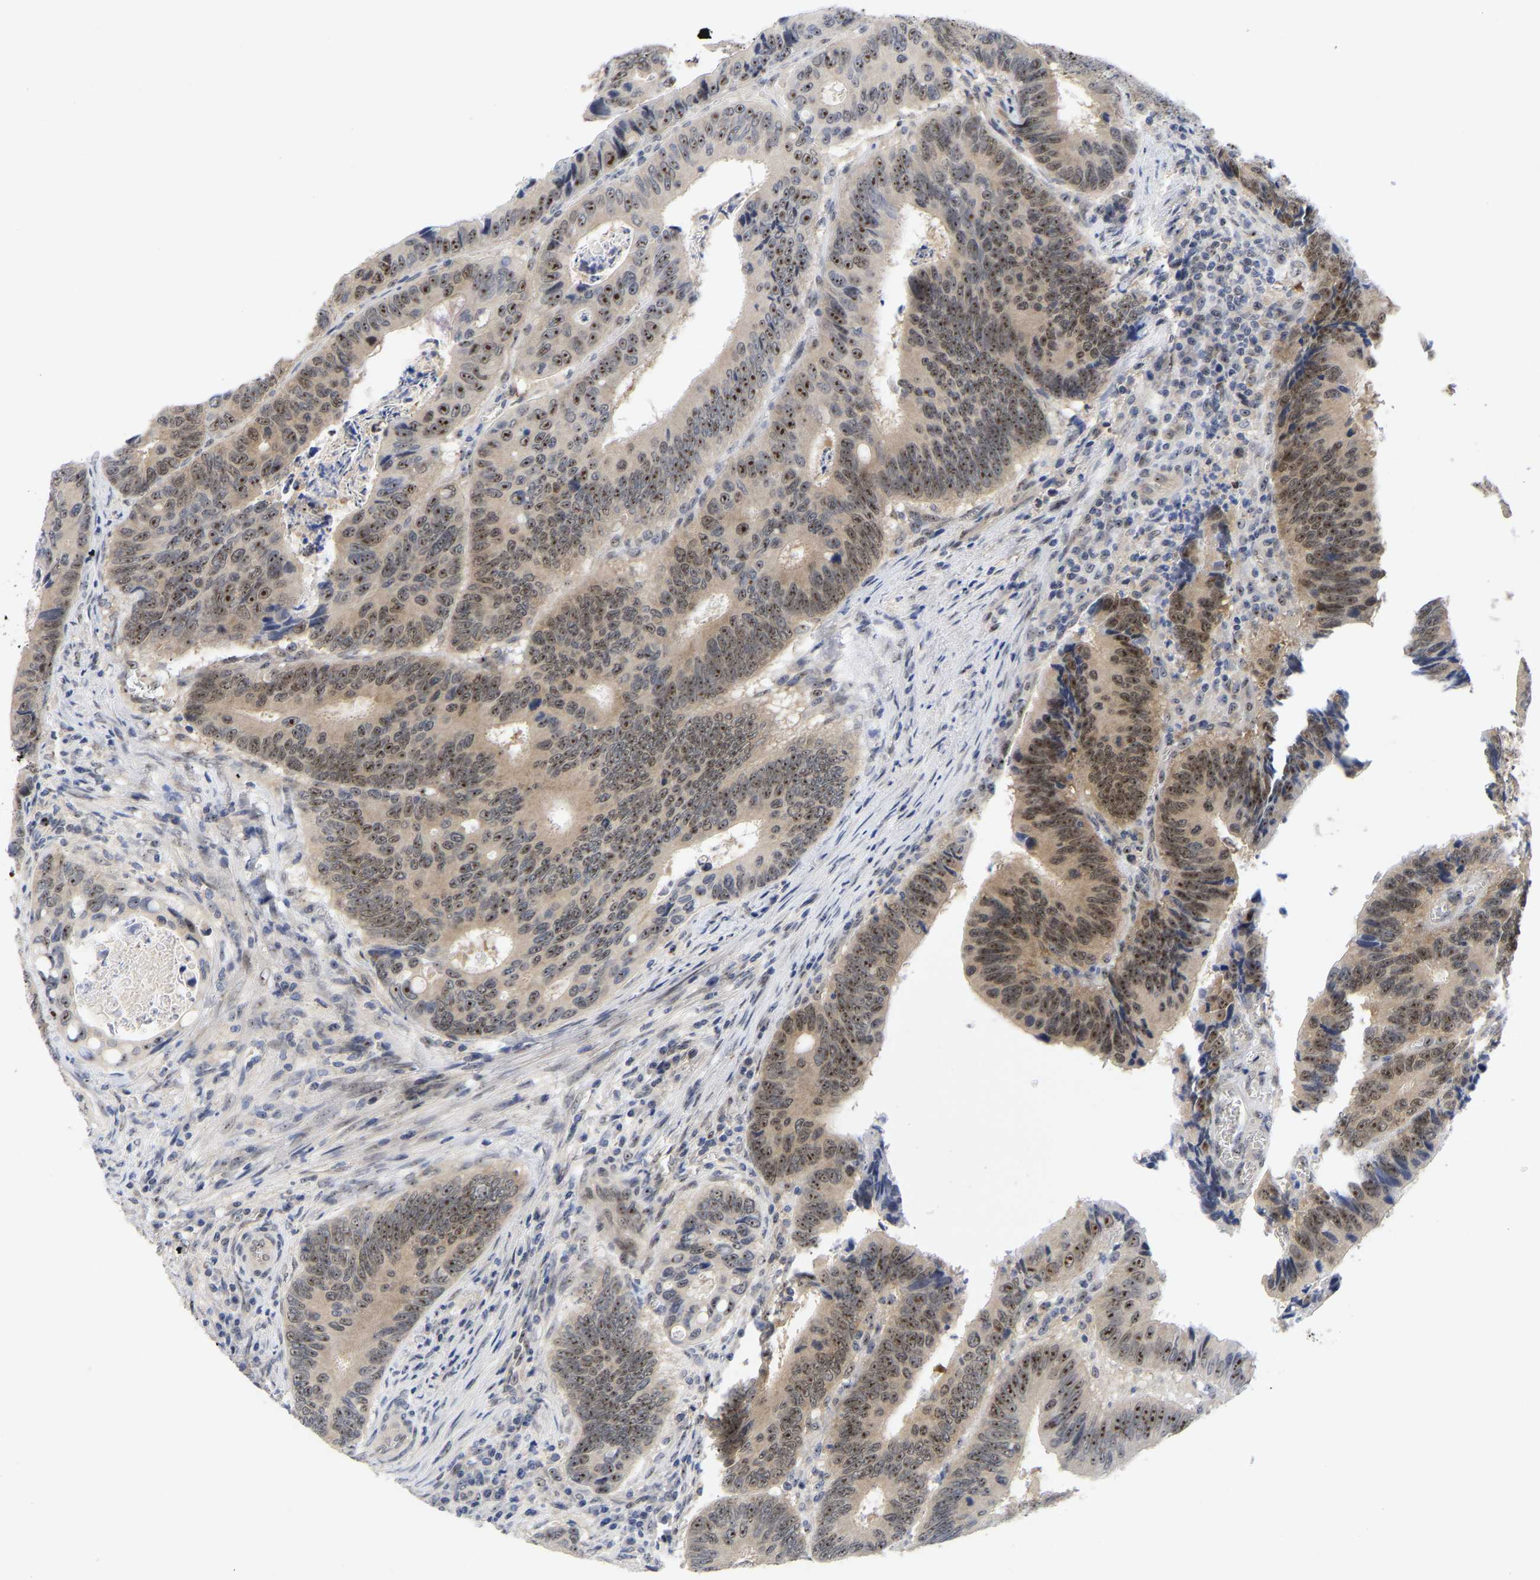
{"staining": {"intensity": "strong", "quantity": "25%-75%", "location": "nuclear"}, "tissue": "colorectal cancer", "cell_type": "Tumor cells", "image_type": "cancer", "snomed": [{"axis": "morphology", "description": "Inflammation, NOS"}, {"axis": "morphology", "description": "Adenocarcinoma, NOS"}, {"axis": "topography", "description": "Colon"}], "caption": "A histopathology image of human colorectal cancer (adenocarcinoma) stained for a protein displays strong nuclear brown staining in tumor cells.", "gene": "NLE1", "patient": {"sex": "male", "age": 72}}